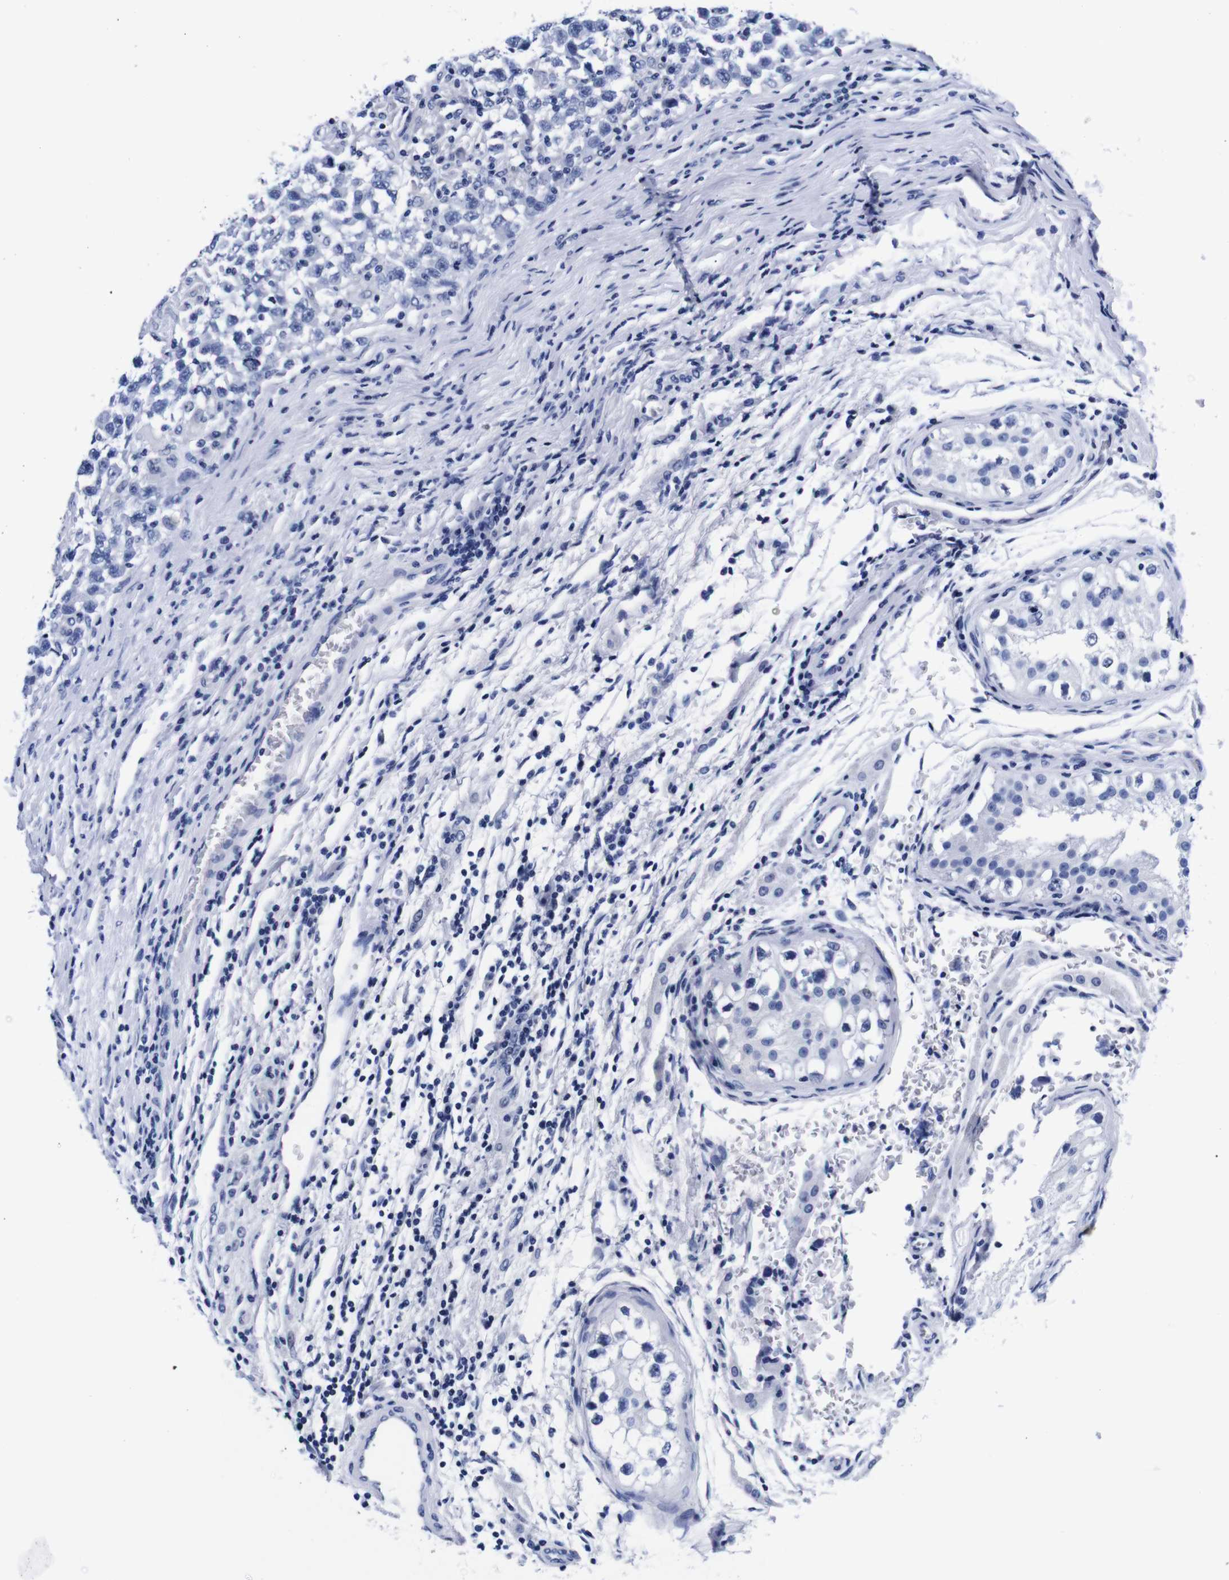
{"staining": {"intensity": "negative", "quantity": "none", "location": "none"}, "tissue": "testis cancer", "cell_type": "Tumor cells", "image_type": "cancer", "snomed": [{"axis": "morphology", "description": "Carcinoma, Embryonal, NOS"}, {"axis": "topography", "description": "Testis"}], "caption": "High magnification brightfield microscopy of testis embryonal carcinoma stained with DAB (3,3'-diaminobenzidine) (brown) and counterstained with hematoxylin (blue): tumor cells show no significant staining. (Stains: DAB immunohistochemistry with hematoxylin counter stain, Microscopy: brightfield microscopy at high magnification).", "gene": "CLEC4G", "patient": {"sex": "male", "age": 21}}